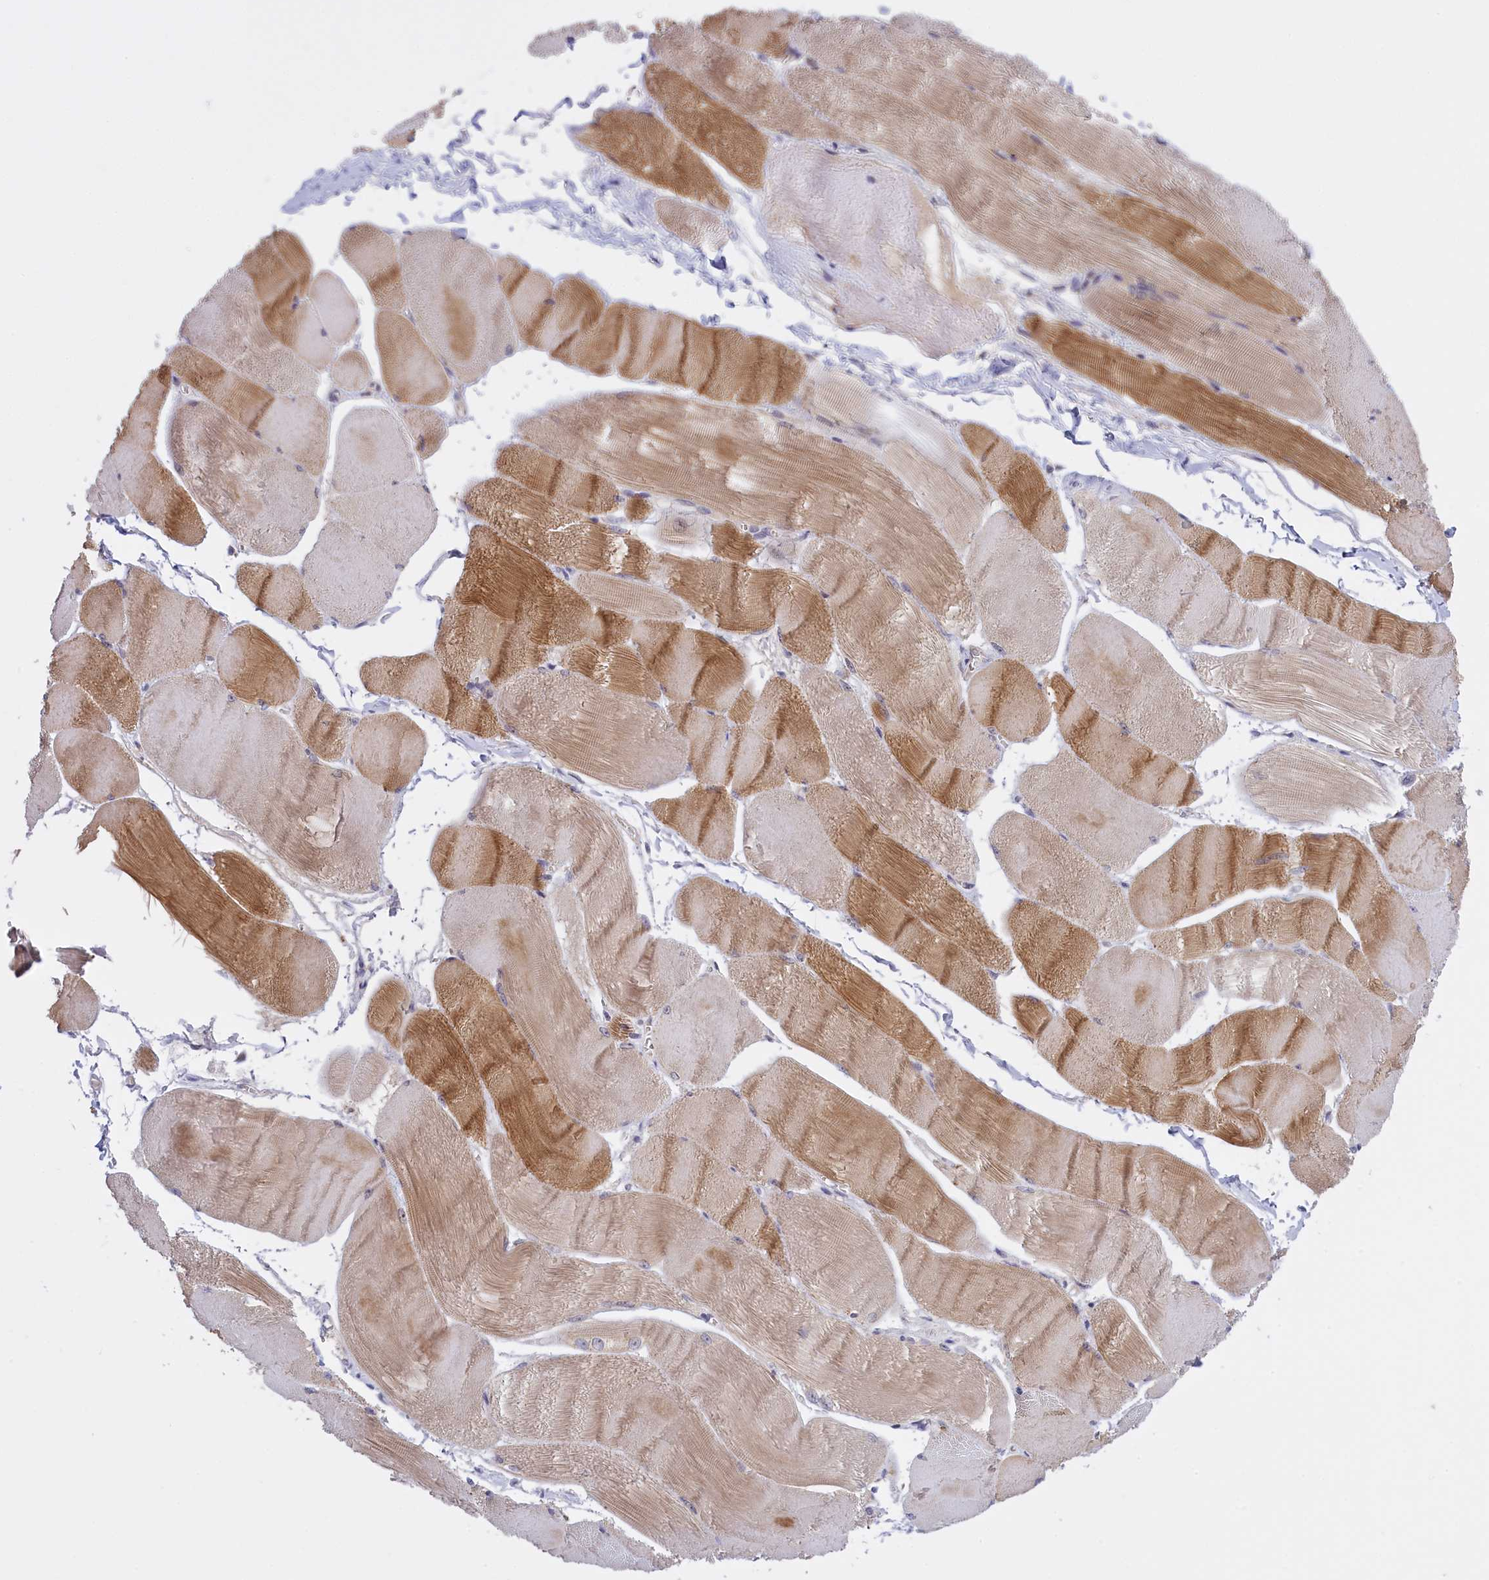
{"staining": {"intensity": "moderate", "quantity": ">75%", "location": "cytoplasmic/membranous"}, "tissue": "skeletal muscle", "cell_type": "Myocytes", "image_type": "normal", "snomed": [{"axis": "morphology", "description": "Normal tissue, NOS"}, {"axis": "morphology", "description": "Basal cell carcinoma"}, {"axis": "topography", "description": "Skeletal muscle"}], "caption": "High-magnification brightfield microscopy of benign skeletal muscle stained with DAB (3,3'-diaminobenzidine) (brown) and counterstained with hematoxylin (blue). myocytes exhibit moderate cytoplasmic/membranous positivity is appreciated in approximately>75% of cells. (DAB (3,3'-diaminobenzidine) IHC, brown staining for protein, blue staining for nuclei).", "gene": "FAM149B1", "patient": {"sex": "female", "age": 64}}